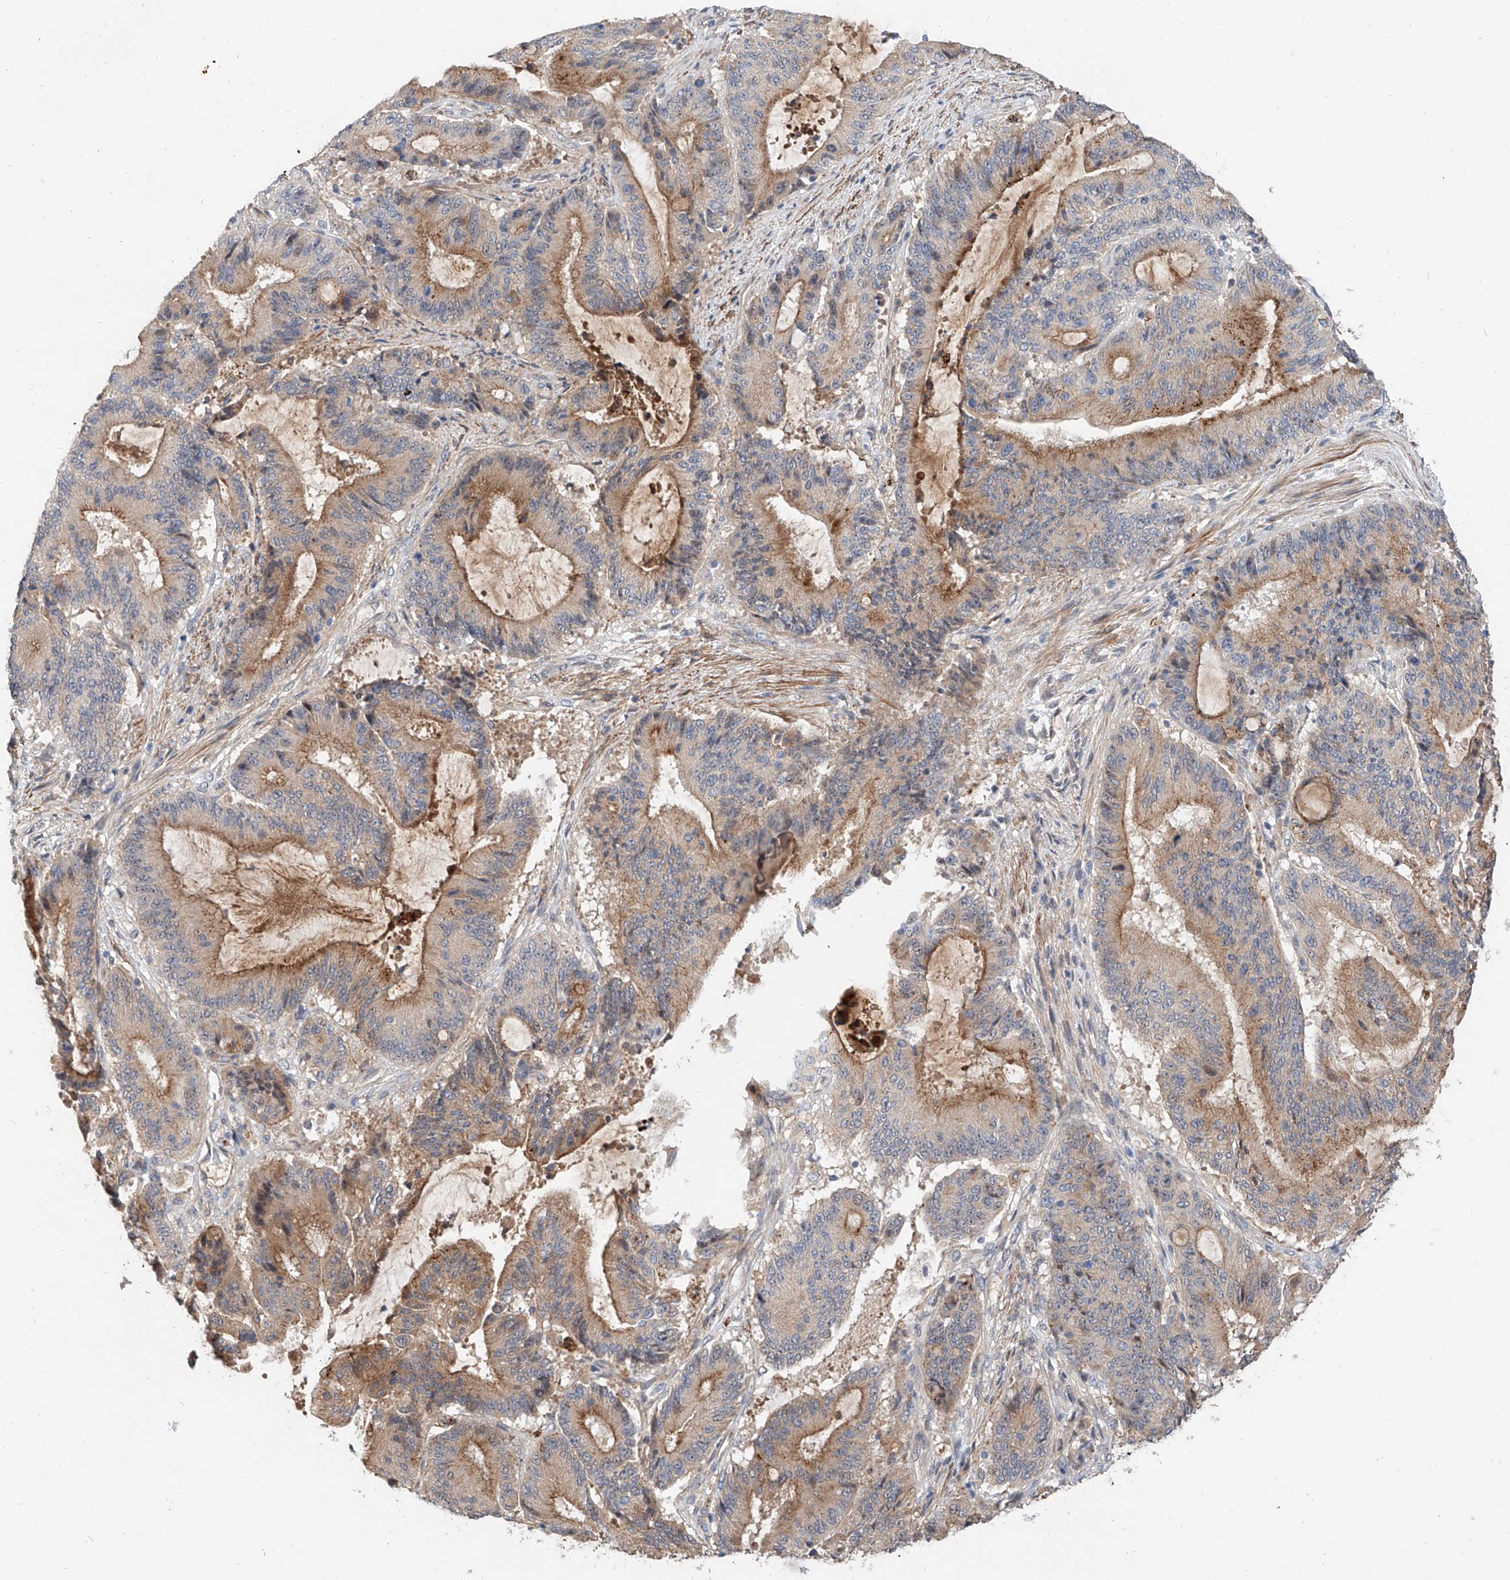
{"staining": {"intensity": "moderate", "quantity": "25%-75%", "location": "cytoplasmic/membranous"}, "tissue": "liver cancer", "cell_type": "Tumor cells", "image_type": "cancer", "snomed": [{"axis": "morphology", "description": "Normal tissue, NOS"}, {"axis": "morphology", "description": "Cholangiocarcinoma"}, {"axis": "topography", "description": "Liver"}, {"axis": "topography", "description": "Peripheral nerve tissue"}], "caption": "IHC (DAB) staining of human cholangiocarcinoma (liver) demonstrates moderate cytoplasmic/membranous protein positivity in approximately 25%-75% of tumor cells.", "gene": "MAGEE2", "patient": {"sex": "female", "age": 73}}